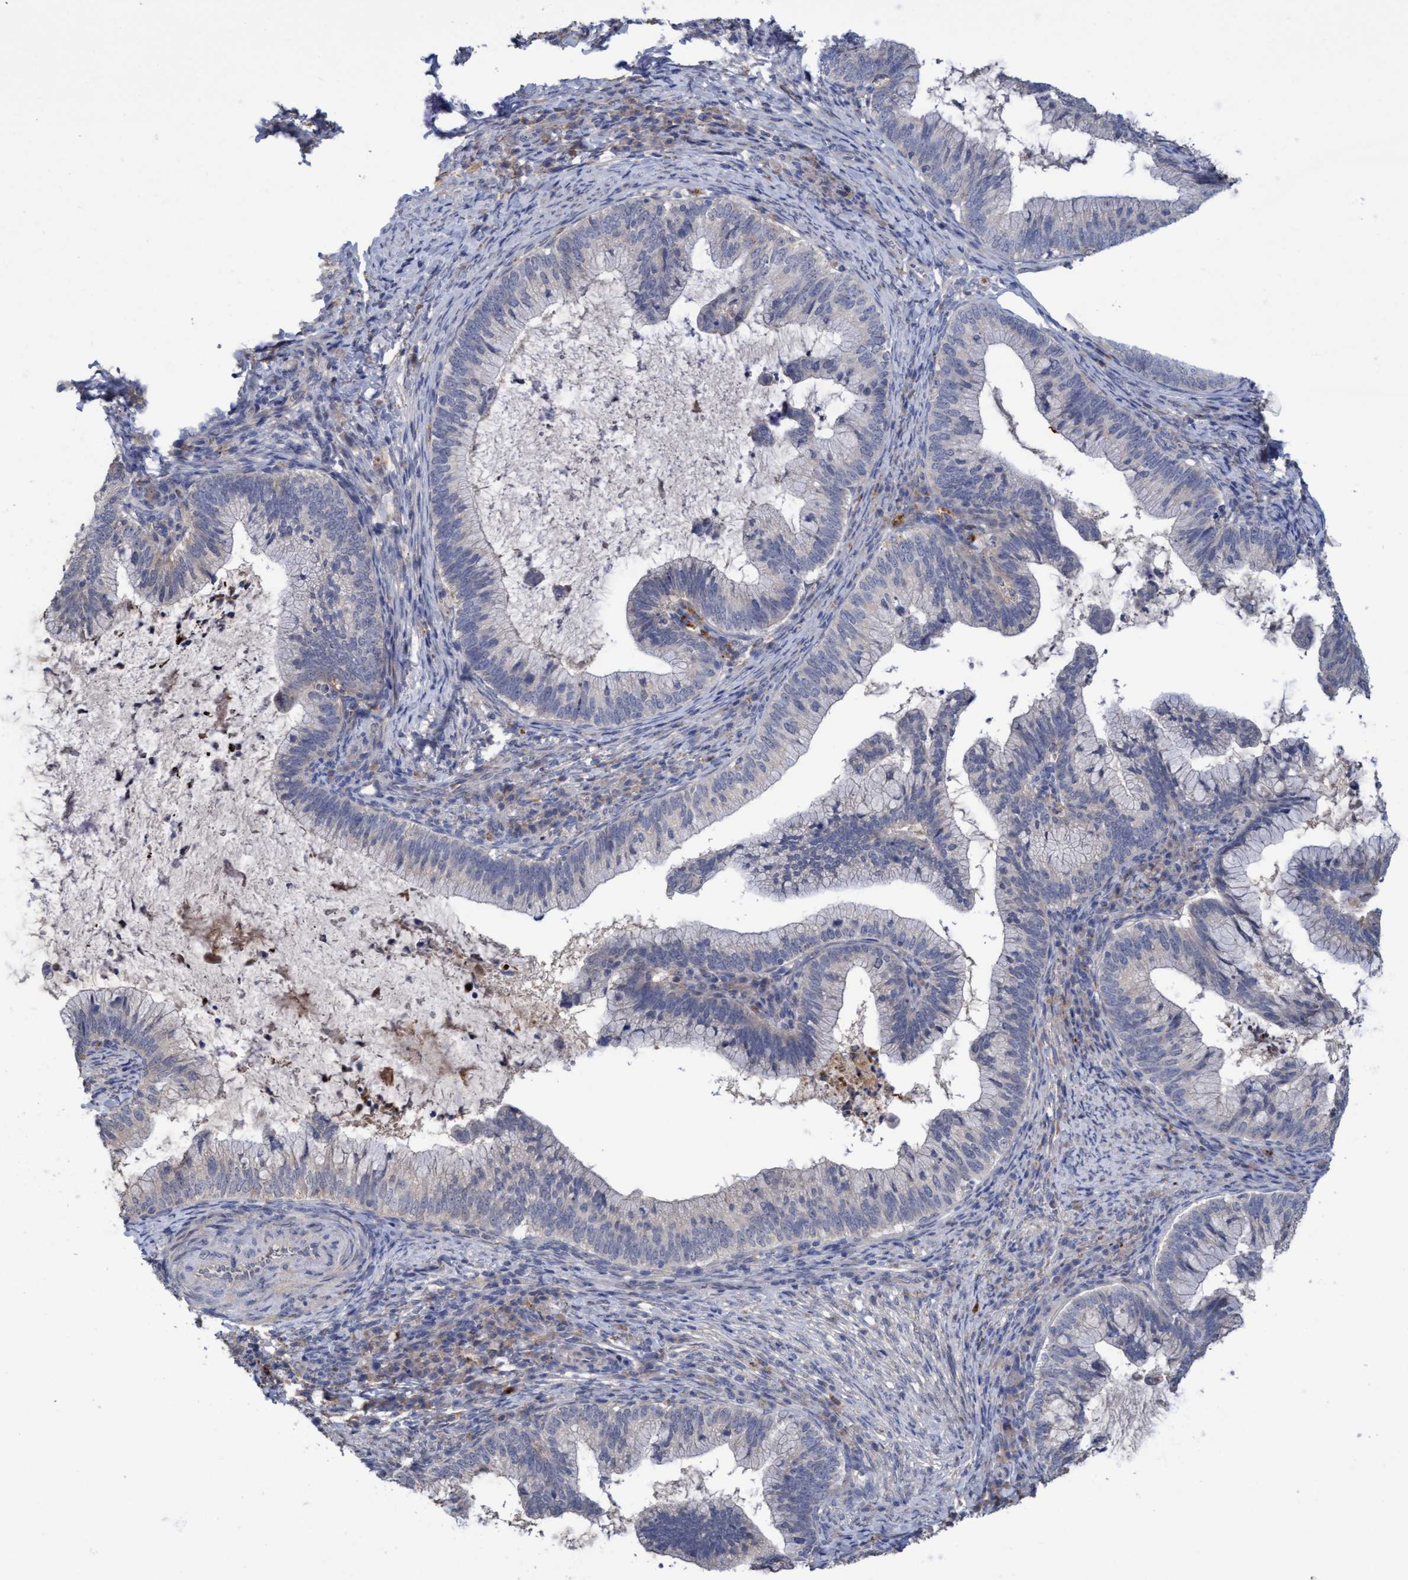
{"staining": {"intensity": "negative", "quantity": "none", "location": "none"}, "tissue": "cervical cancer", "cell_type": "Tumor cells", "image_type": "cancer", "snomed": [{"axis": "morphology", "description": "Adenocarcinoma, NOS"}, {"axis": "topography", "description": "Cervix"}], "caption": "Tumor cells show no significant protein expression in cervical cancer.", "gene": "SEMA4D", "patient": {"sex": "female", "age": 36}}